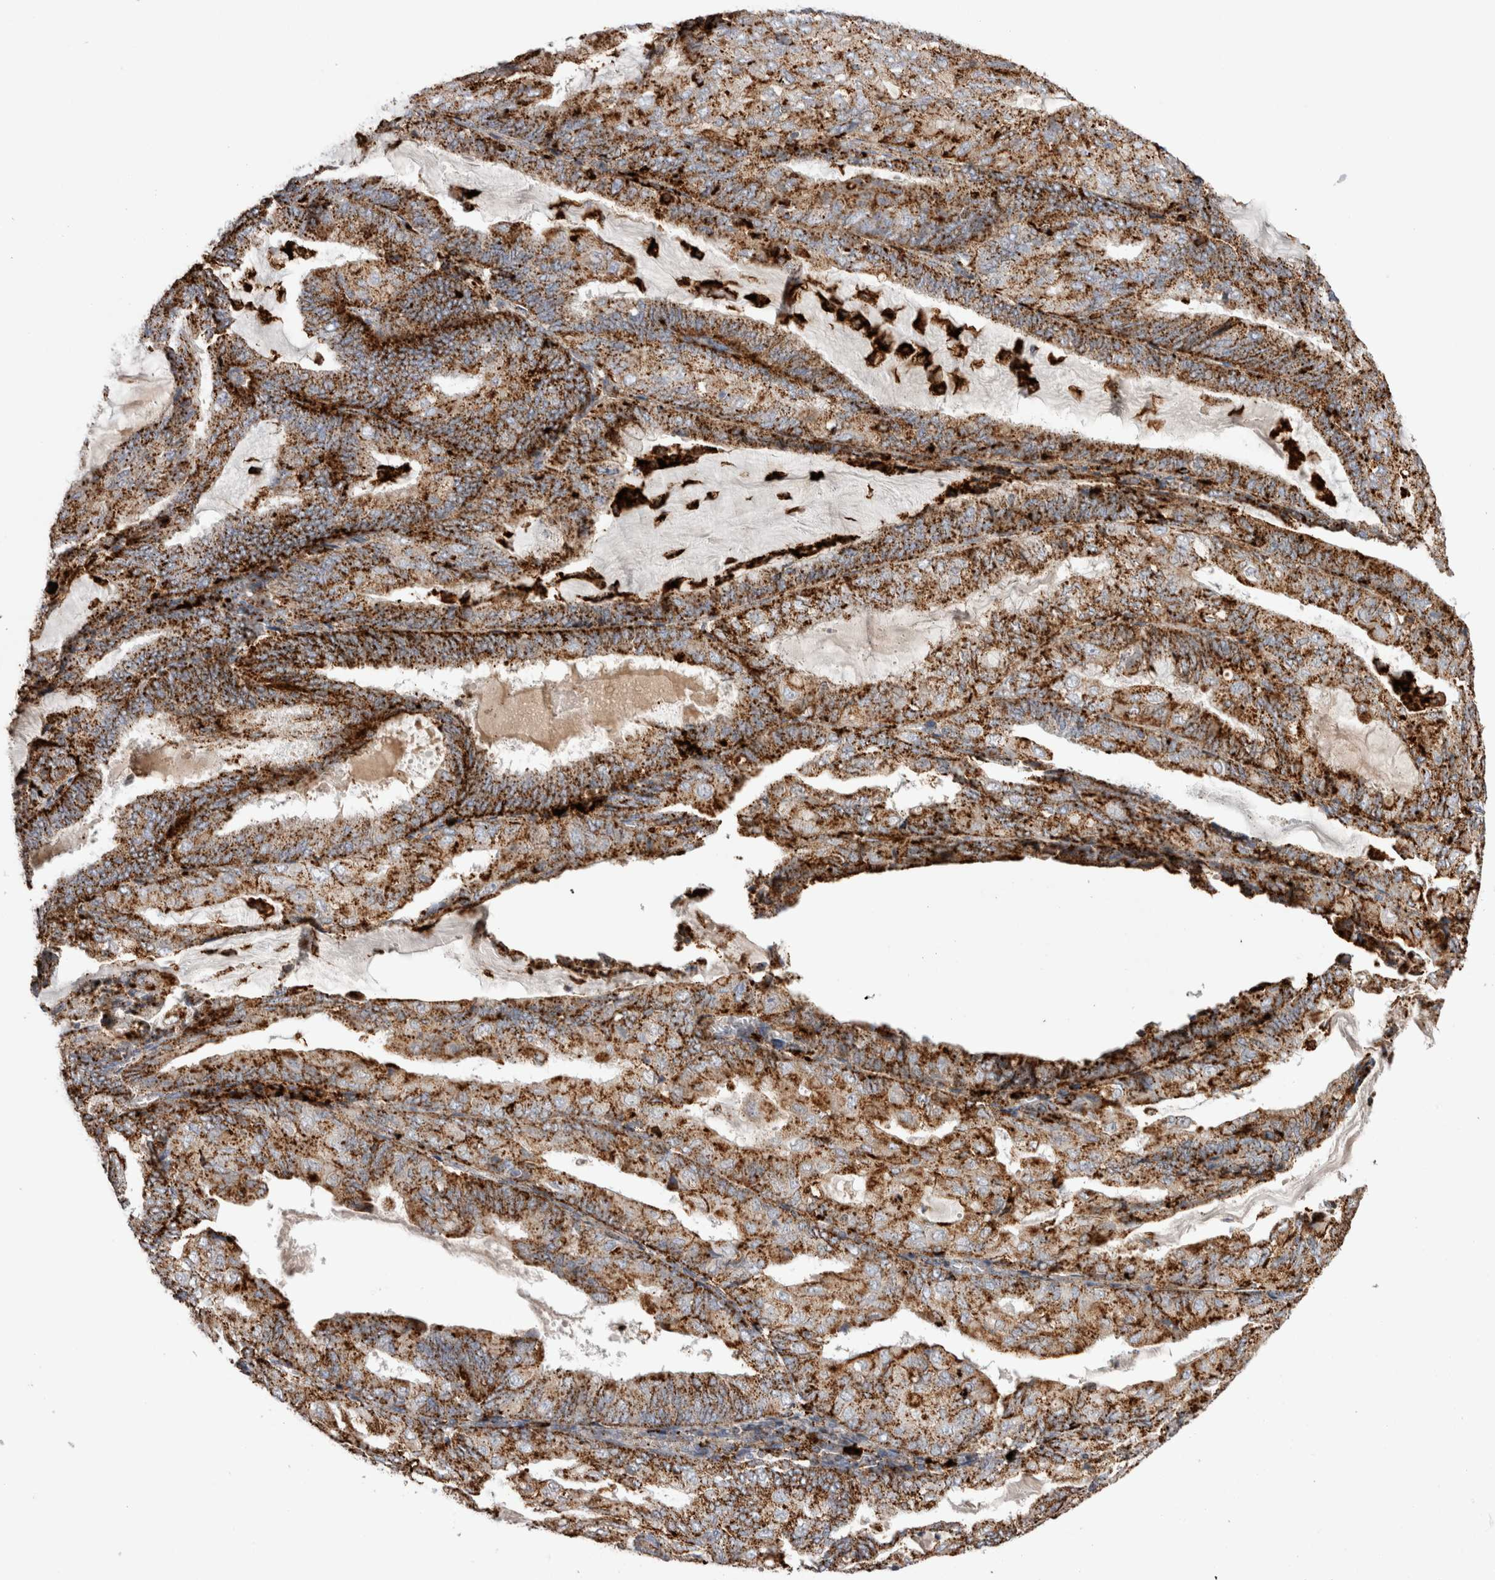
{"staining": {"intensity": "strong", "quantity": ">75%", "location": "cytoplasmic/membranous"}, "tissue": "endometrial cancer", "cell_type": "Tumor cells", "image_type": "cancer", "snomed": [{"axis": "morphology", "description": "Adenocarcinoma, NOS"}, {"axis": "topography", "description": "Endometrium"}], "caption": "The histopathology image displays immunohistochemical staining of endometrial cancer (adenocarcinoma). There is strong cytoplasmic/membranous positivity is seen in approximately >75% of tumor cells.", "gene": "CTSA", "patient": {"sex": "female", "age": 81}}